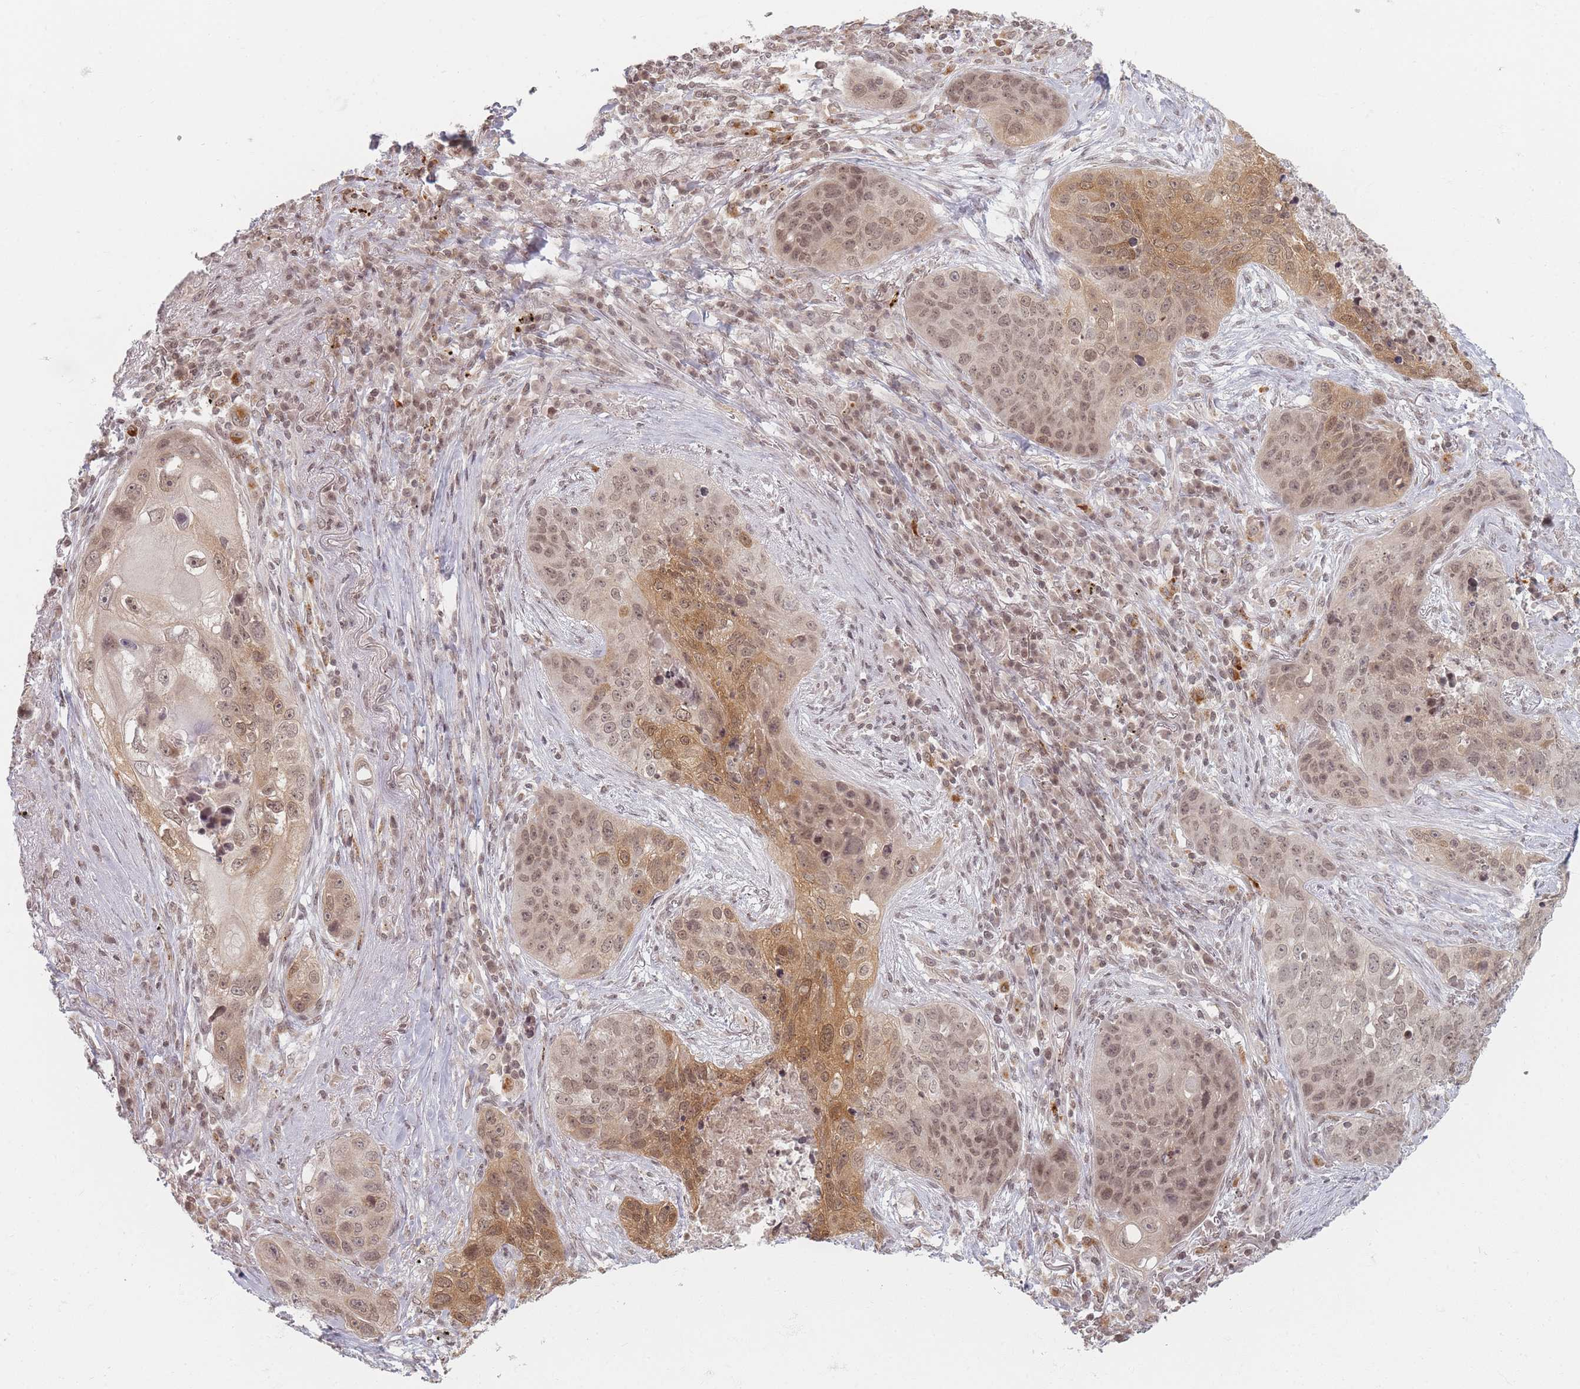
{"staining": {"intensity": "moderate", "quantity": ">75%", "location": "cytoplasmic/membranous,nuclear"}, "tissue": "lung cancer", "cell_type": "Tumor cells", "image_type": "cancer", "snomed": [{"axis": "morphology", "description": "Squamous cell carcinoma, NOS"}, {"axis": "topography", "description": "Lung"}], "caption": "Approximately >75% of tumor cells in human lung squamous cell carcinoma show moderate cytoplasmic/membranous and nuclear protein expression as visualized by brown immunohistochemical staining.", "gene": "SPATA45", "patient": {"sex": "female", "age": 63}}